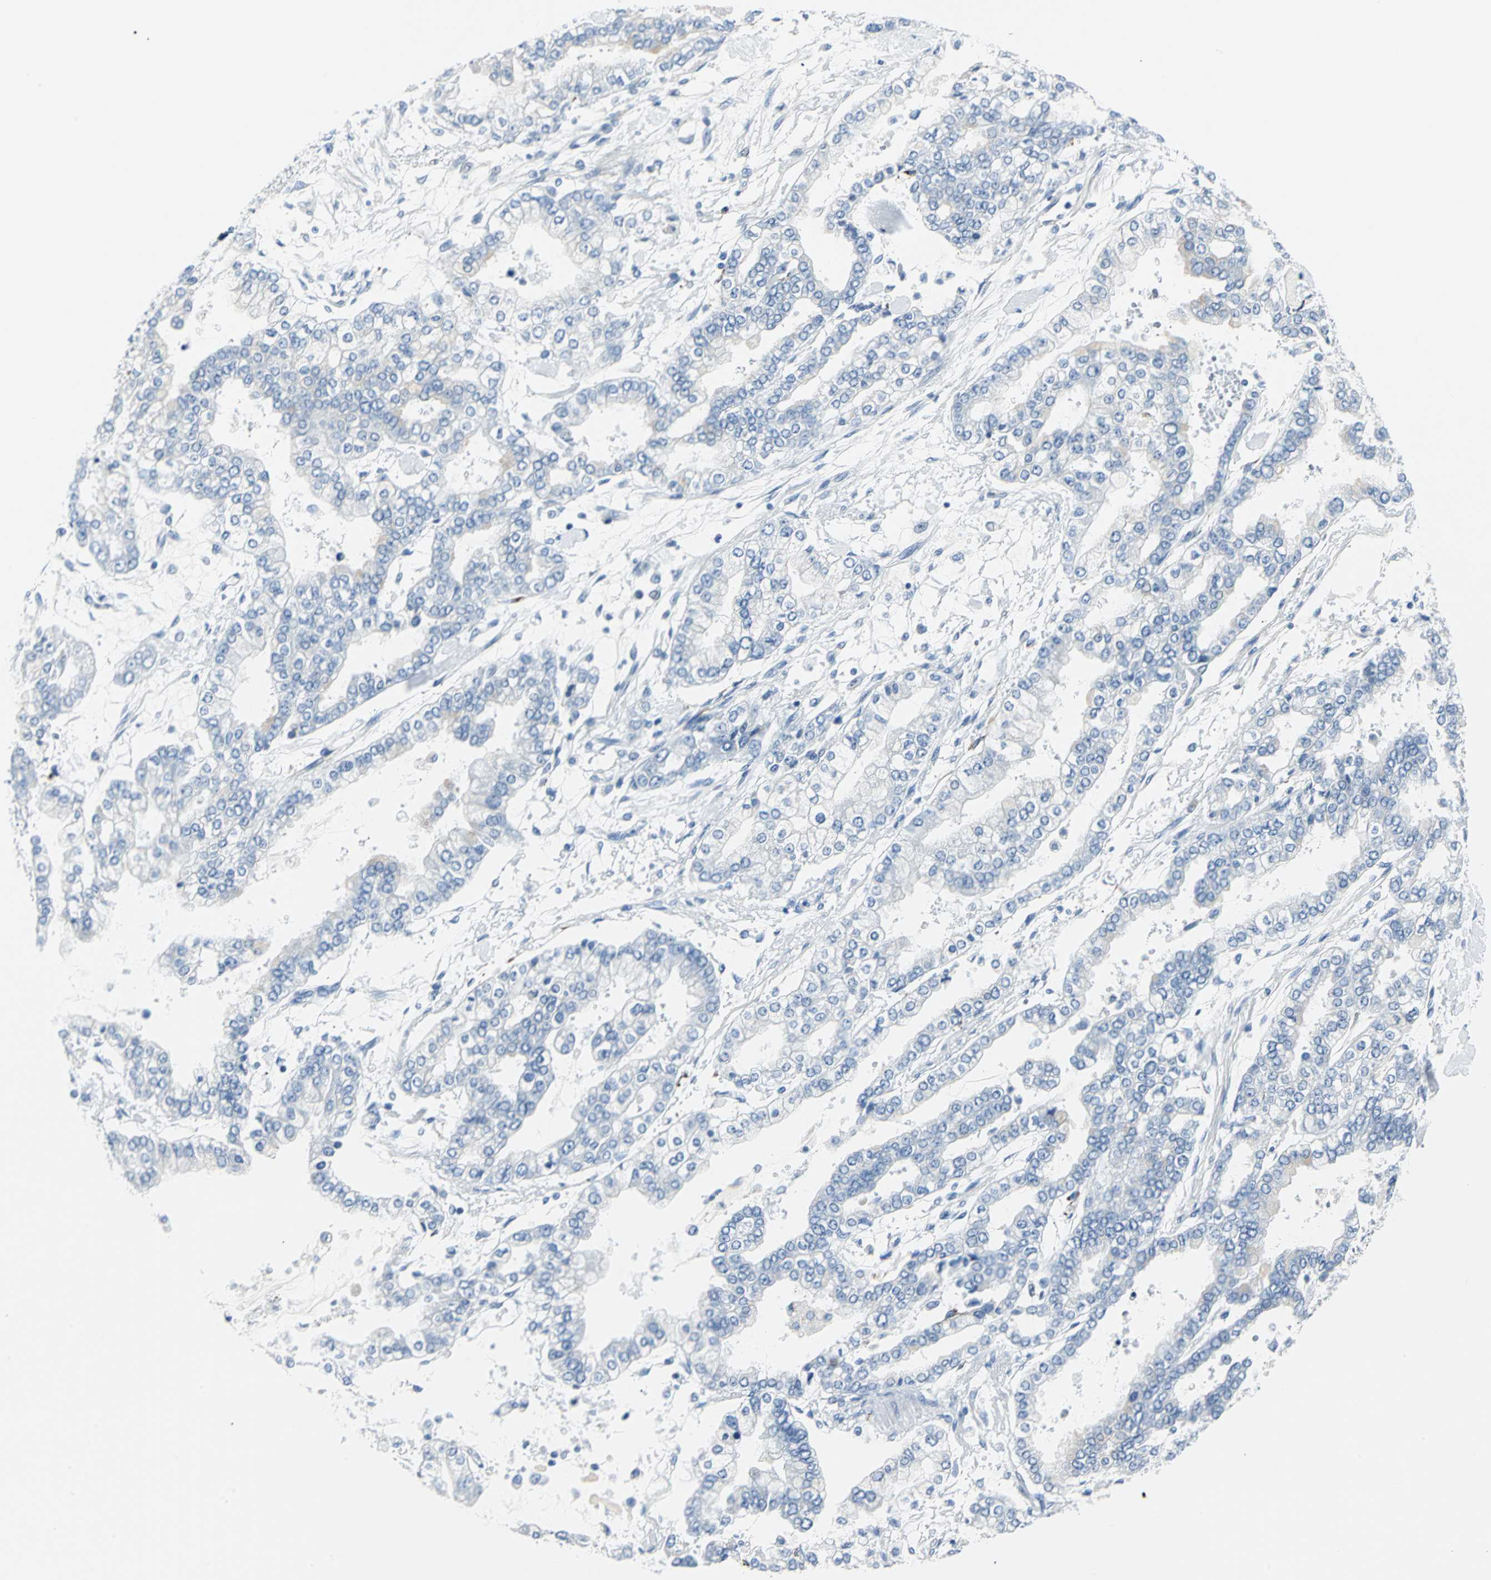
{"staining": {"intensity": "negative", "quantity": "none", "location": "none"}, "tissue": "stomach cancer", "cell_type": "Tumor cells", "image_type": "cancer", "snomed": [{"axis": "morphology", "description": "Normal tissue, NOS"}, {"axis": "morphology", "description": "Adenocarcinoma, NOS"}, {"axis": "topography", "description": "Stomach, upper"}, {"axis": "topography", "description": "Stomach"}], "caption": "Tumor cells show no significant protein positivity in adenocarcinoma (stomach).", "gene": "B3GNT2", "patient": {"sex": "male", "age": 76}}